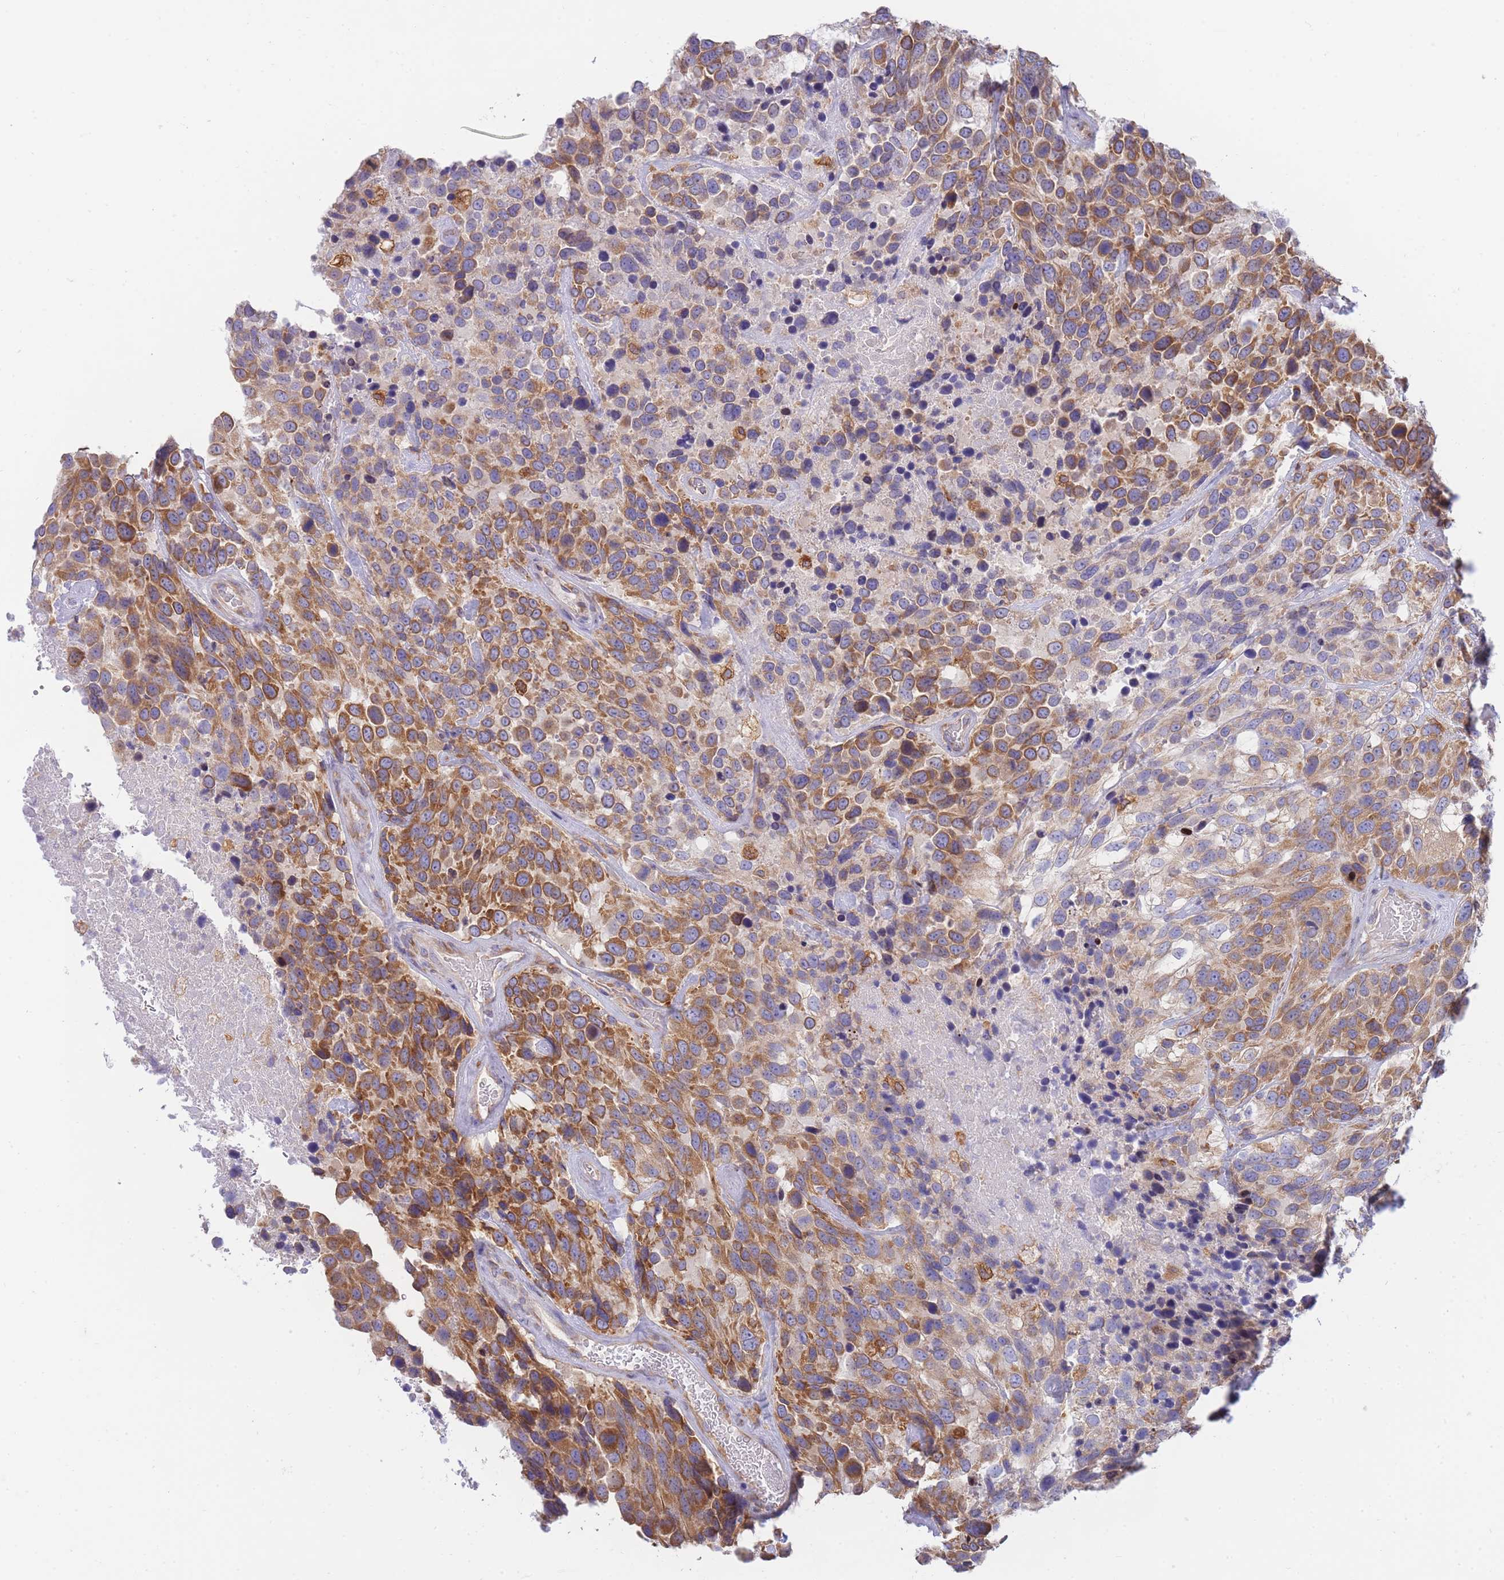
{"staining": {"intensity": "strong", "quantity": "25%-75%", "location": "cytoplasmic/membranous"}, "tissue": "urothelial cancer", "cell_type": "Tumor cells", "image_type": "cancer", "snomed": [{"axis": "morphology", "description": "Urothelial carcinoma, High grade"}, {"axis": "topography", "description": "Urinary bladder"}], "caption": "Immunohistochemical staining of human urothelial cancer demonstrates high levels of strong cytoplasmic/membranous protein expression in about 25%-75% of tumor cells.", "gene": "SH2B2", "patient": {"sex": "male", "age": 56}}